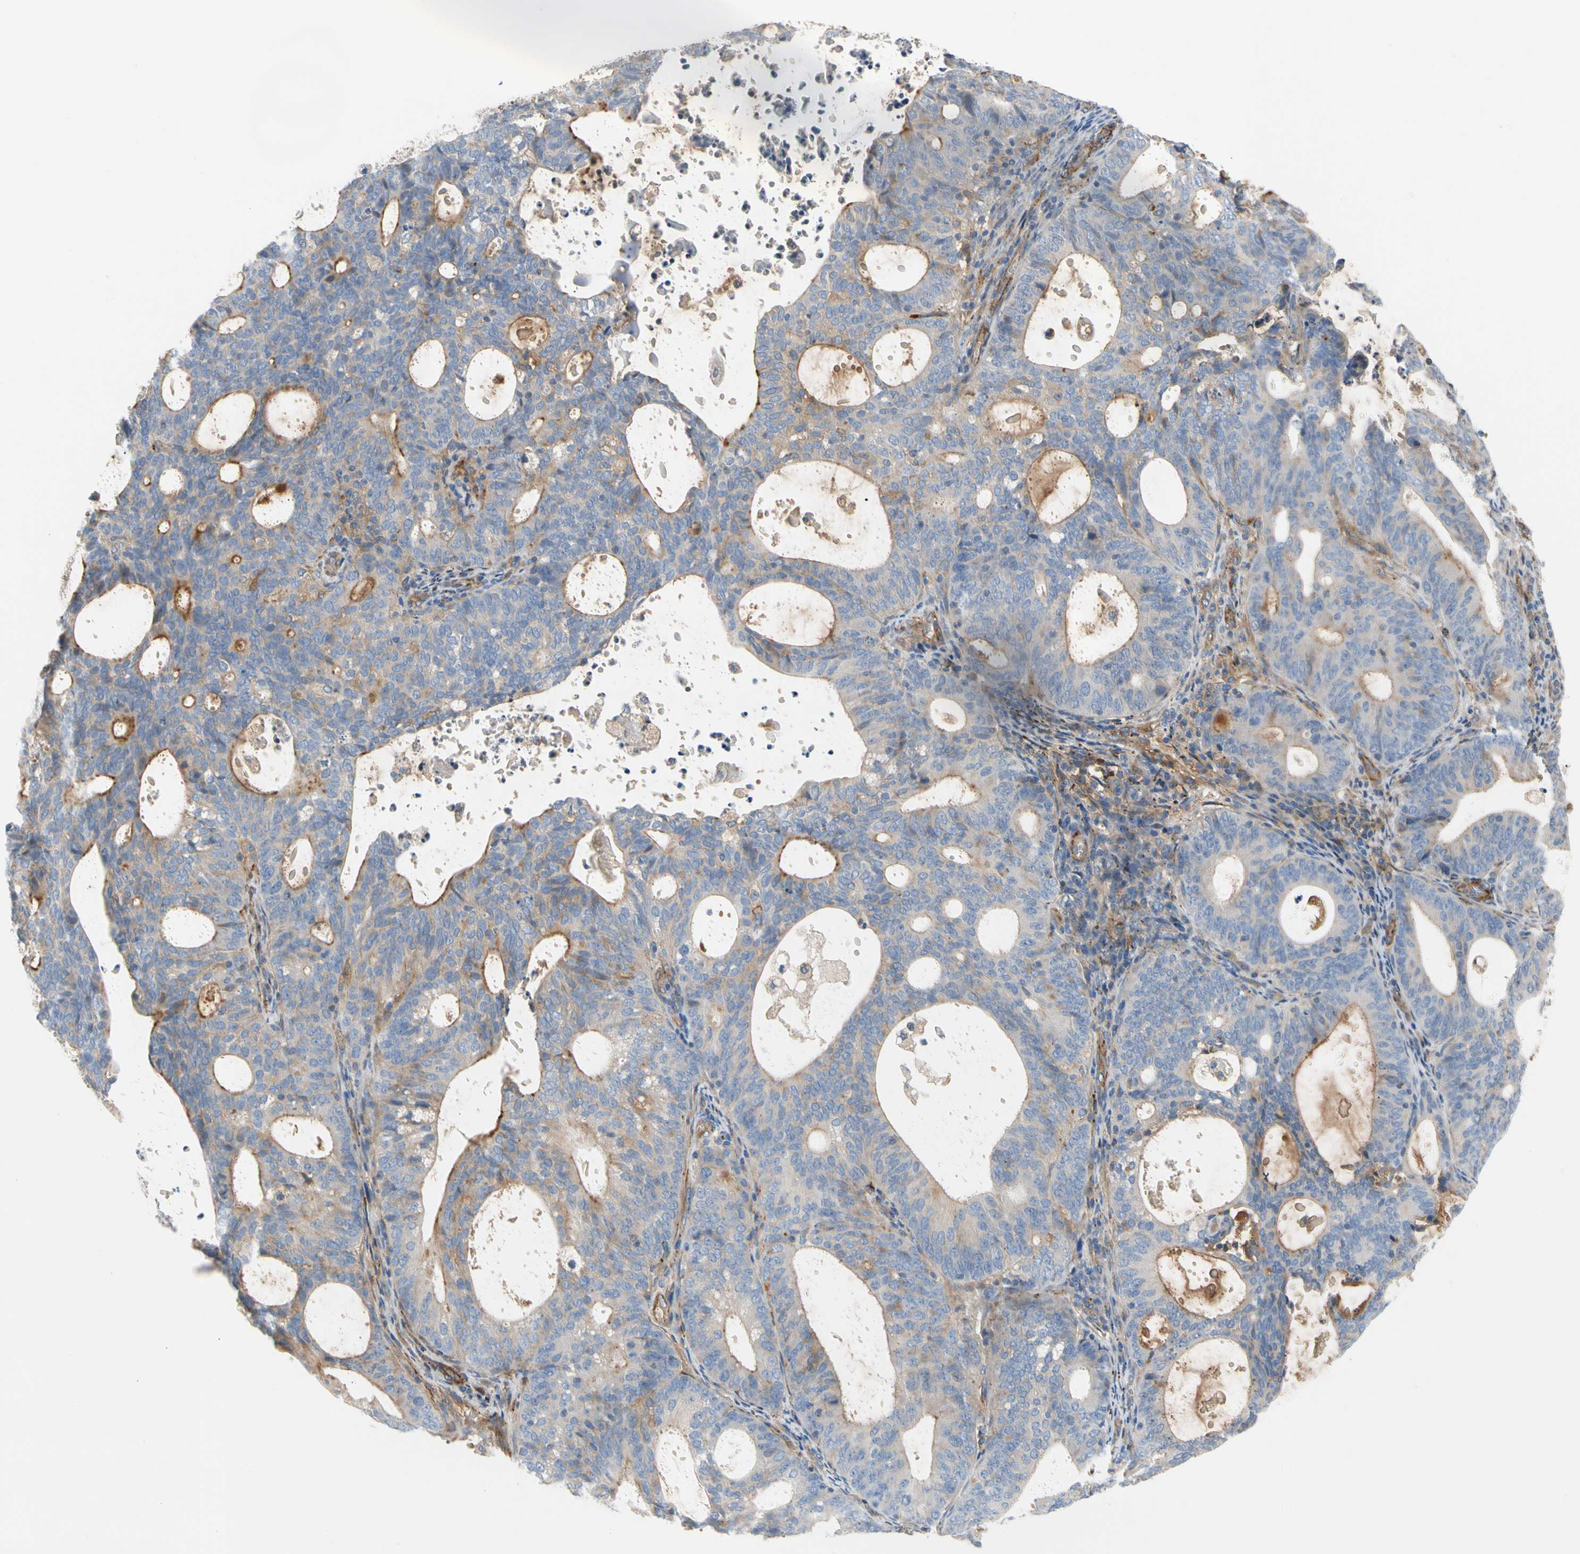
{"staining": {"intensity": "weak", "quantity": "<25%", "location": "cytoplasmic/membranous"}, "tissue": "endometrial cancer", "cell_type": "Tumor cells", "image_type": "cancer", "snomed": [{"axis": "morphology", "description": "Adenocarcinoma, NOS"}, {"axis": "topography", "description": "Uterus"}], "caption": "Tumor cells are negative for brown protein staining in adenocarcinoma (endometrial).", "gene": "ENTREP3", "patient": {"sex": "female", "age": 83}}